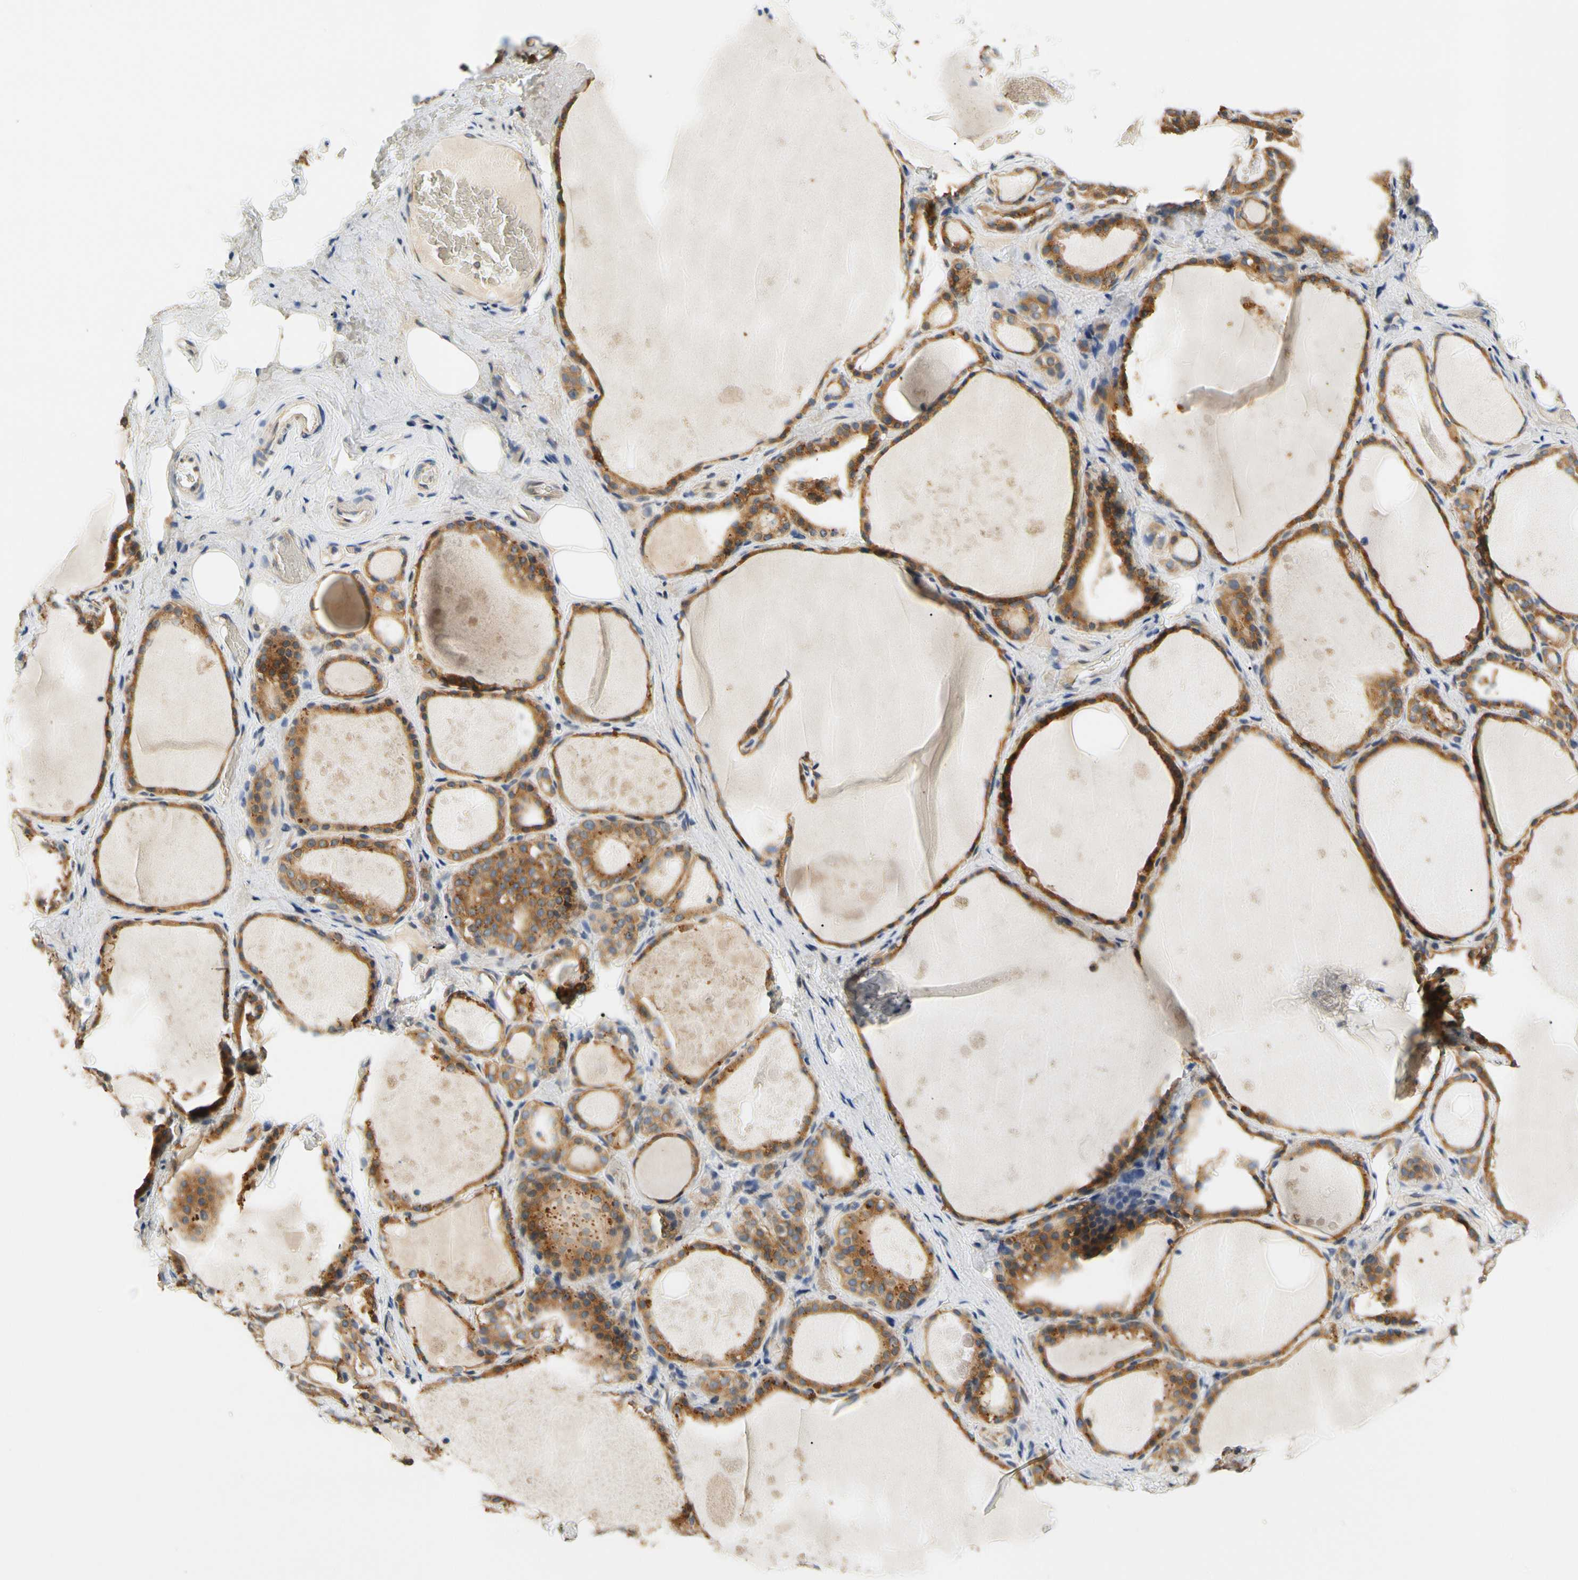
{"staining": {"intensity": "strong", "quantity": ">75%", "location": "cytoplasmic/membranous"}, "tissue": "thyroid gland", "cell_type": "Glandular cells", "image_type": "normal", "snomed": [{"axis": "morphology", "description": "Normal tissue, NOS"}, {"axis": "topography", "description": "Thyroid gland"}], "caption": "DAB immunohistochemical staining of normal human thyroid gland demonstrates strong cytoplasmic/membranous protein positivity in about >75% of glandular cells.", "gene": "LRRC47", "patient": {"sex": "male", "age": 61}}